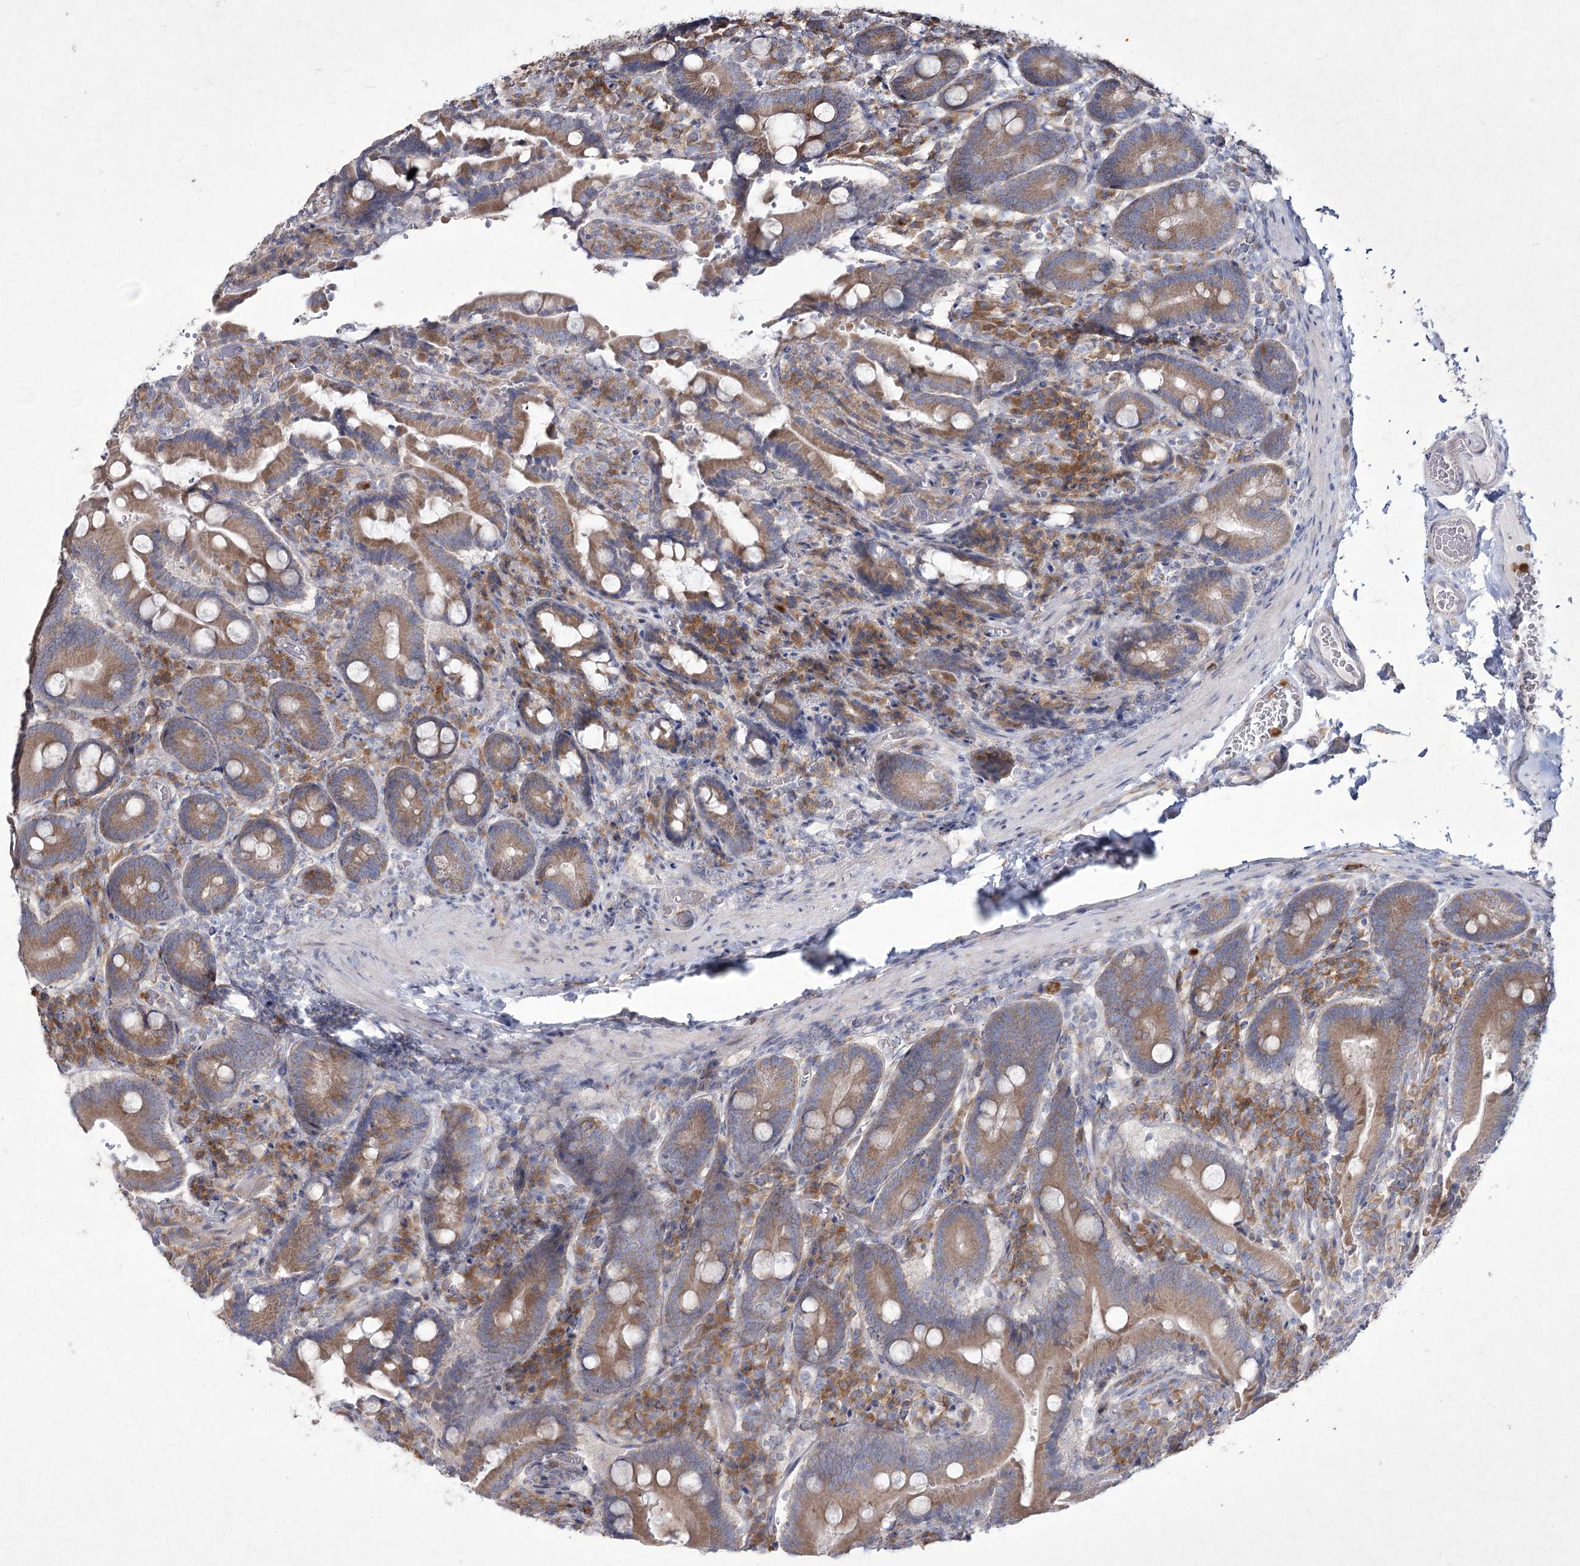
{"staining": {"intensity": "moderate", "quantity": ">75%", "location": "cytoplasmic/membranous"}, "tissue": "duodenum", "cell_type": "Glandular cells", "image_type": "normal", "snomed": [{"axis": "morphology", "description": "Normal tissue, NOS"}, {"axis": "topography", "description": "Duodenum"}], "caption": "The micrograph shows a brown stain indicating the presence of a protein in the cytoplasmic/membranous of glandular cells in duodenum. (brown staining indicates protein expression, while blue staining denotes nuclei).", "gene": "NIPAL4", "patient": {"sex": "female", "age": 62}}